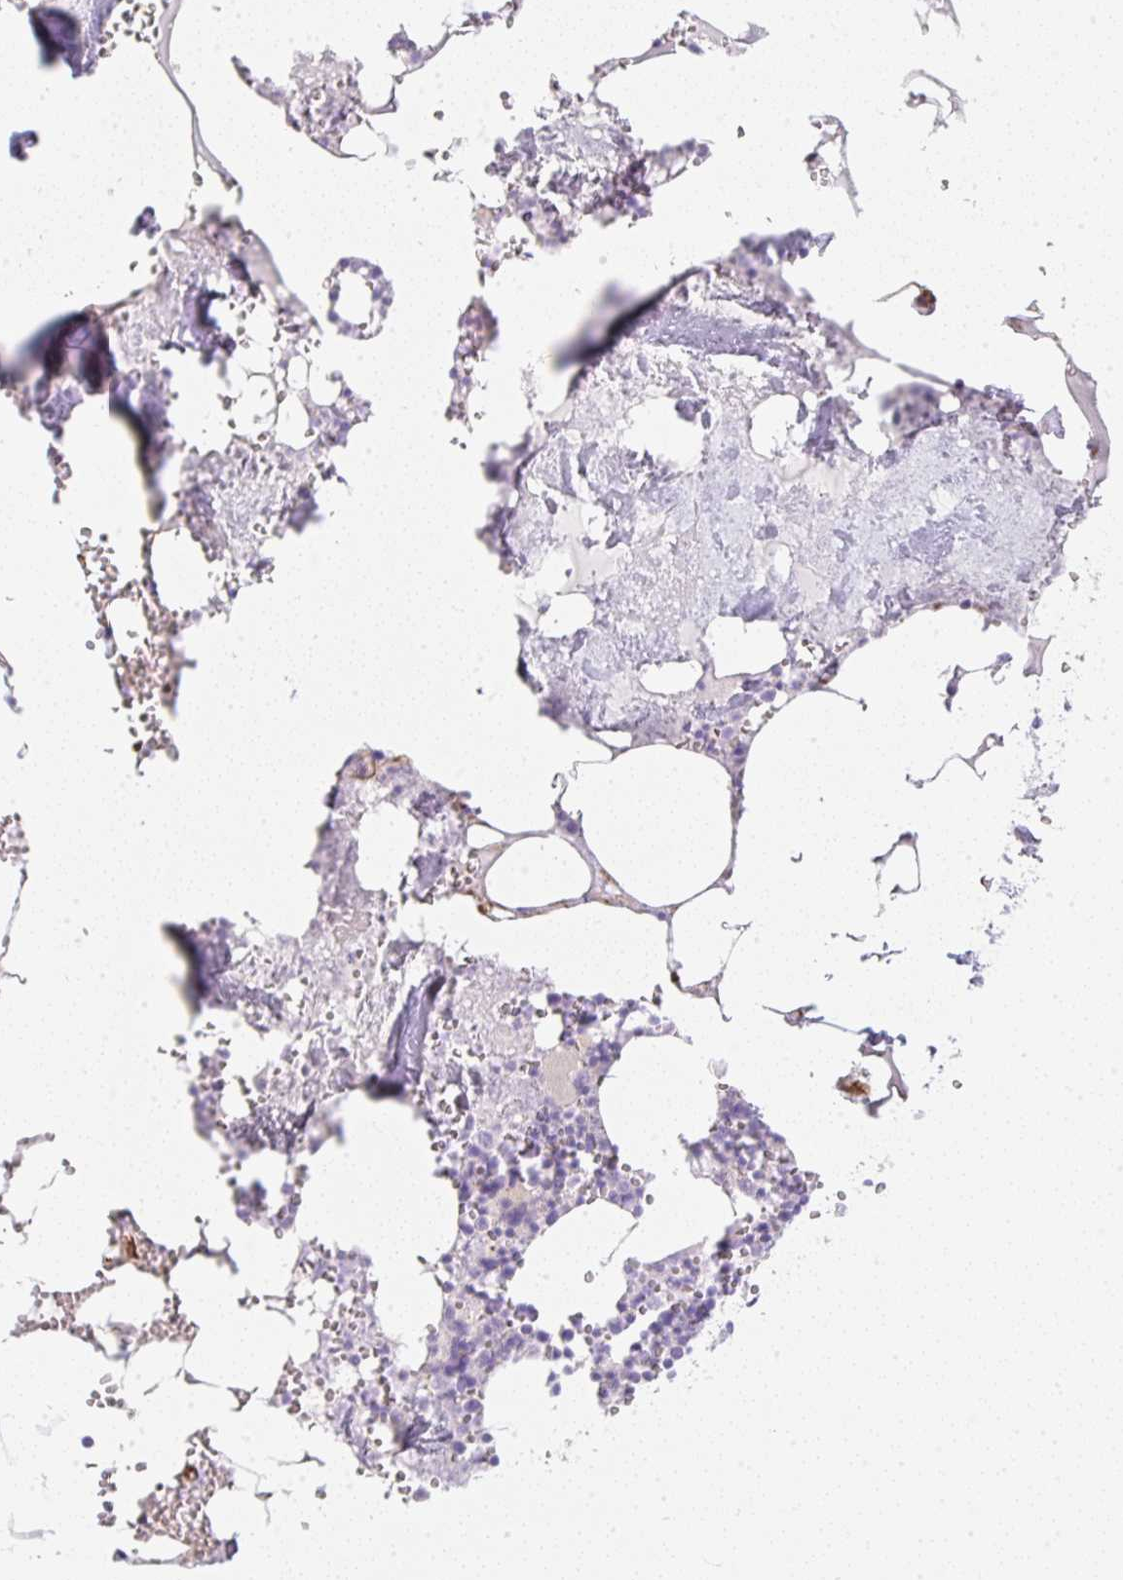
{"staining": {"intensity": "negative", "quantity": "none", "location": "none"}, "tissue": "bone marrow", "cell_type": "Hematopoietic cells", "image_type": "normal", "snomed": [{"axis": "morphology", "description": "Normal tissue, NOS"}, {"axis": "topography", "description": "Bone marrow"}], "caption": "Micrograph shows no protein positivity in hematopoietic cells of unremarkable bone marrow.", "gene": "ZNF689", "patient": {"sex": "male", "age": 54}}